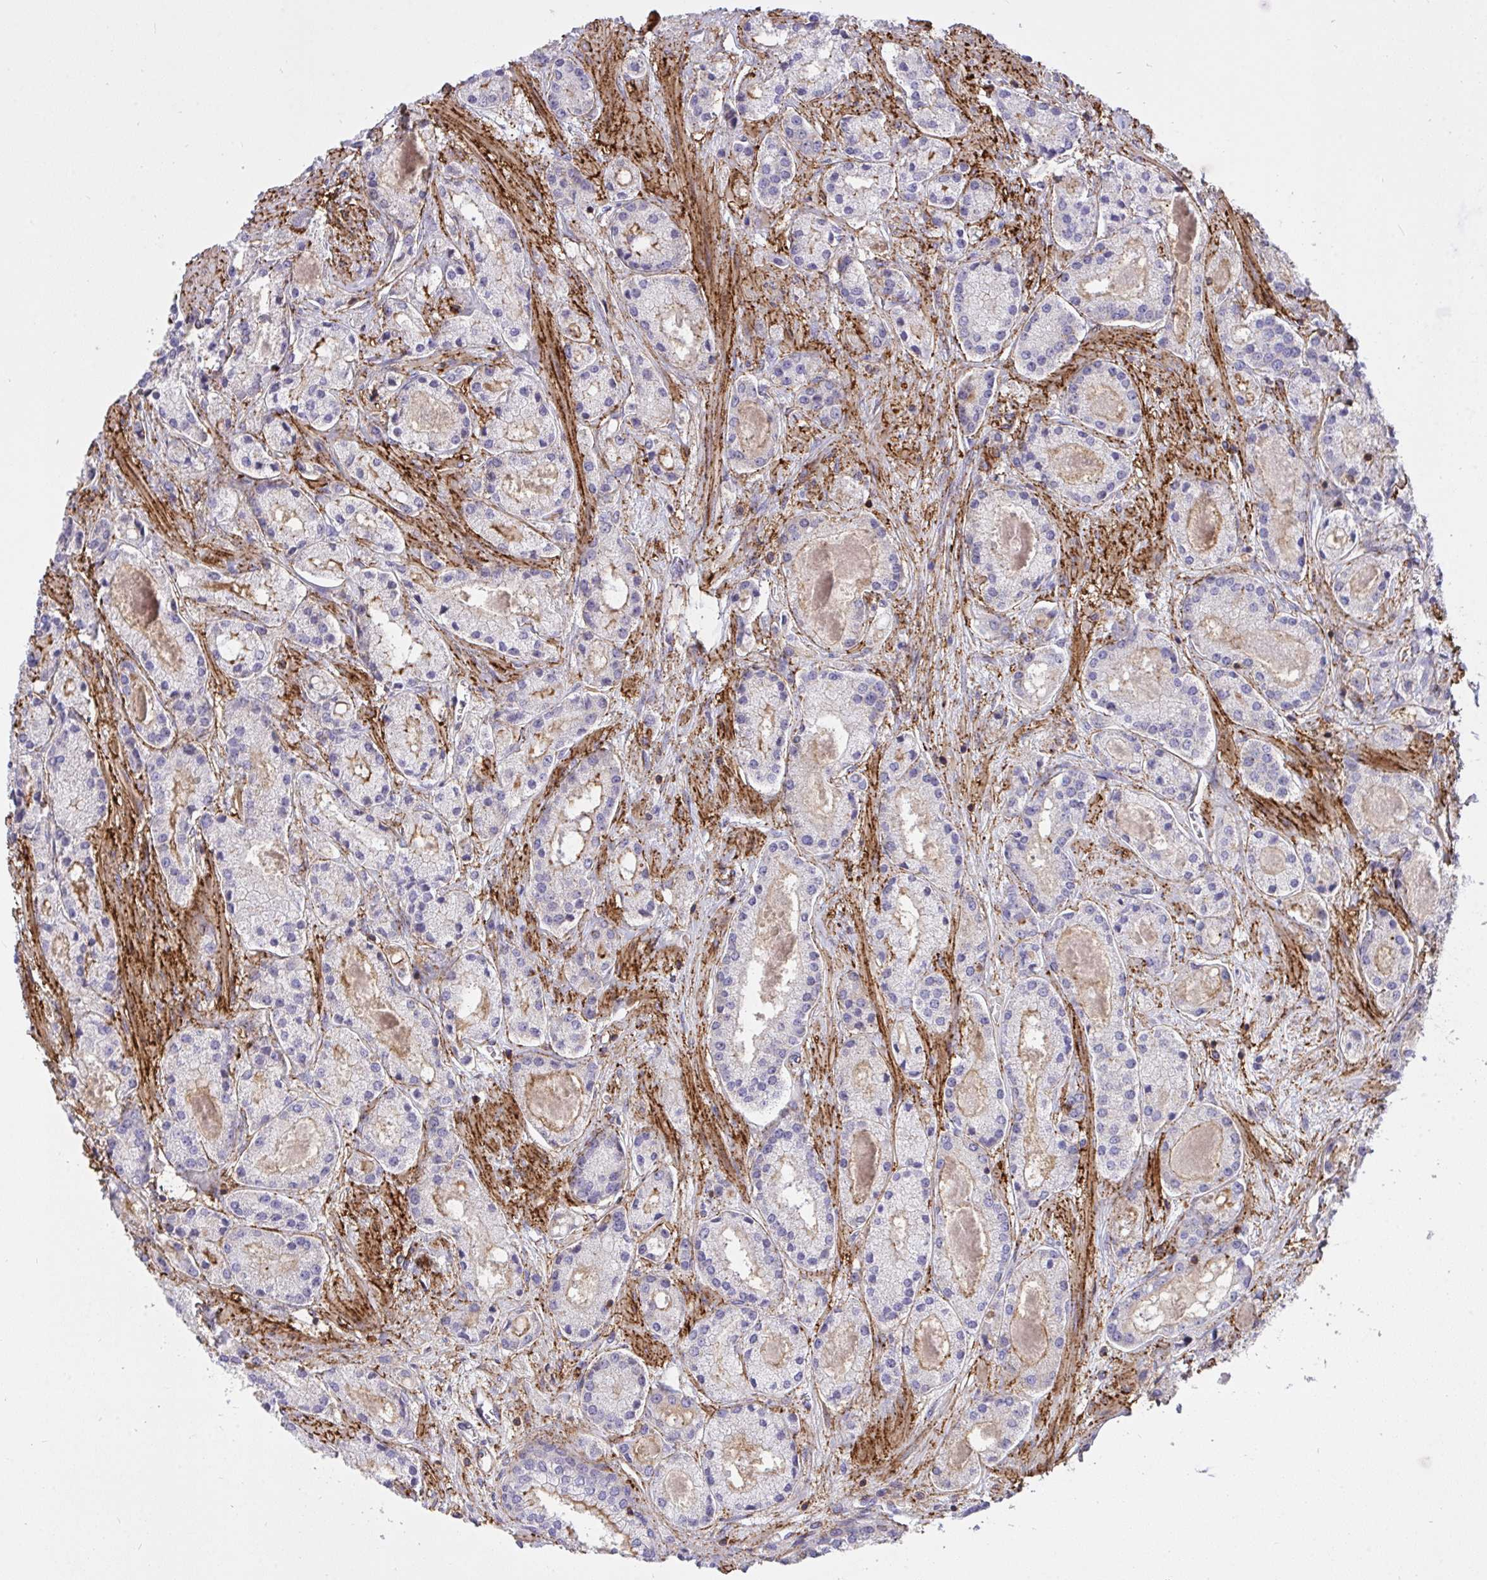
{"staining": {"intensity": "weak", "quantity": "<25%", "location": "cytoplasmic/membranous"}, "tissue": "prostate cancer", "cell_type": "Tumor cells", "image_type": "cancer", "snomed": [{"axis": "morphology", "description": "Adenocarcinoma, High grade"}, {"axis": "topography", "description": "Prostate"}], "caption": "Immunohistochemical staining of prostate cancer displays no significant positivity in tumor cells.", "gene": "ERI1", "patient": {"sex": "male", "age": 67}}